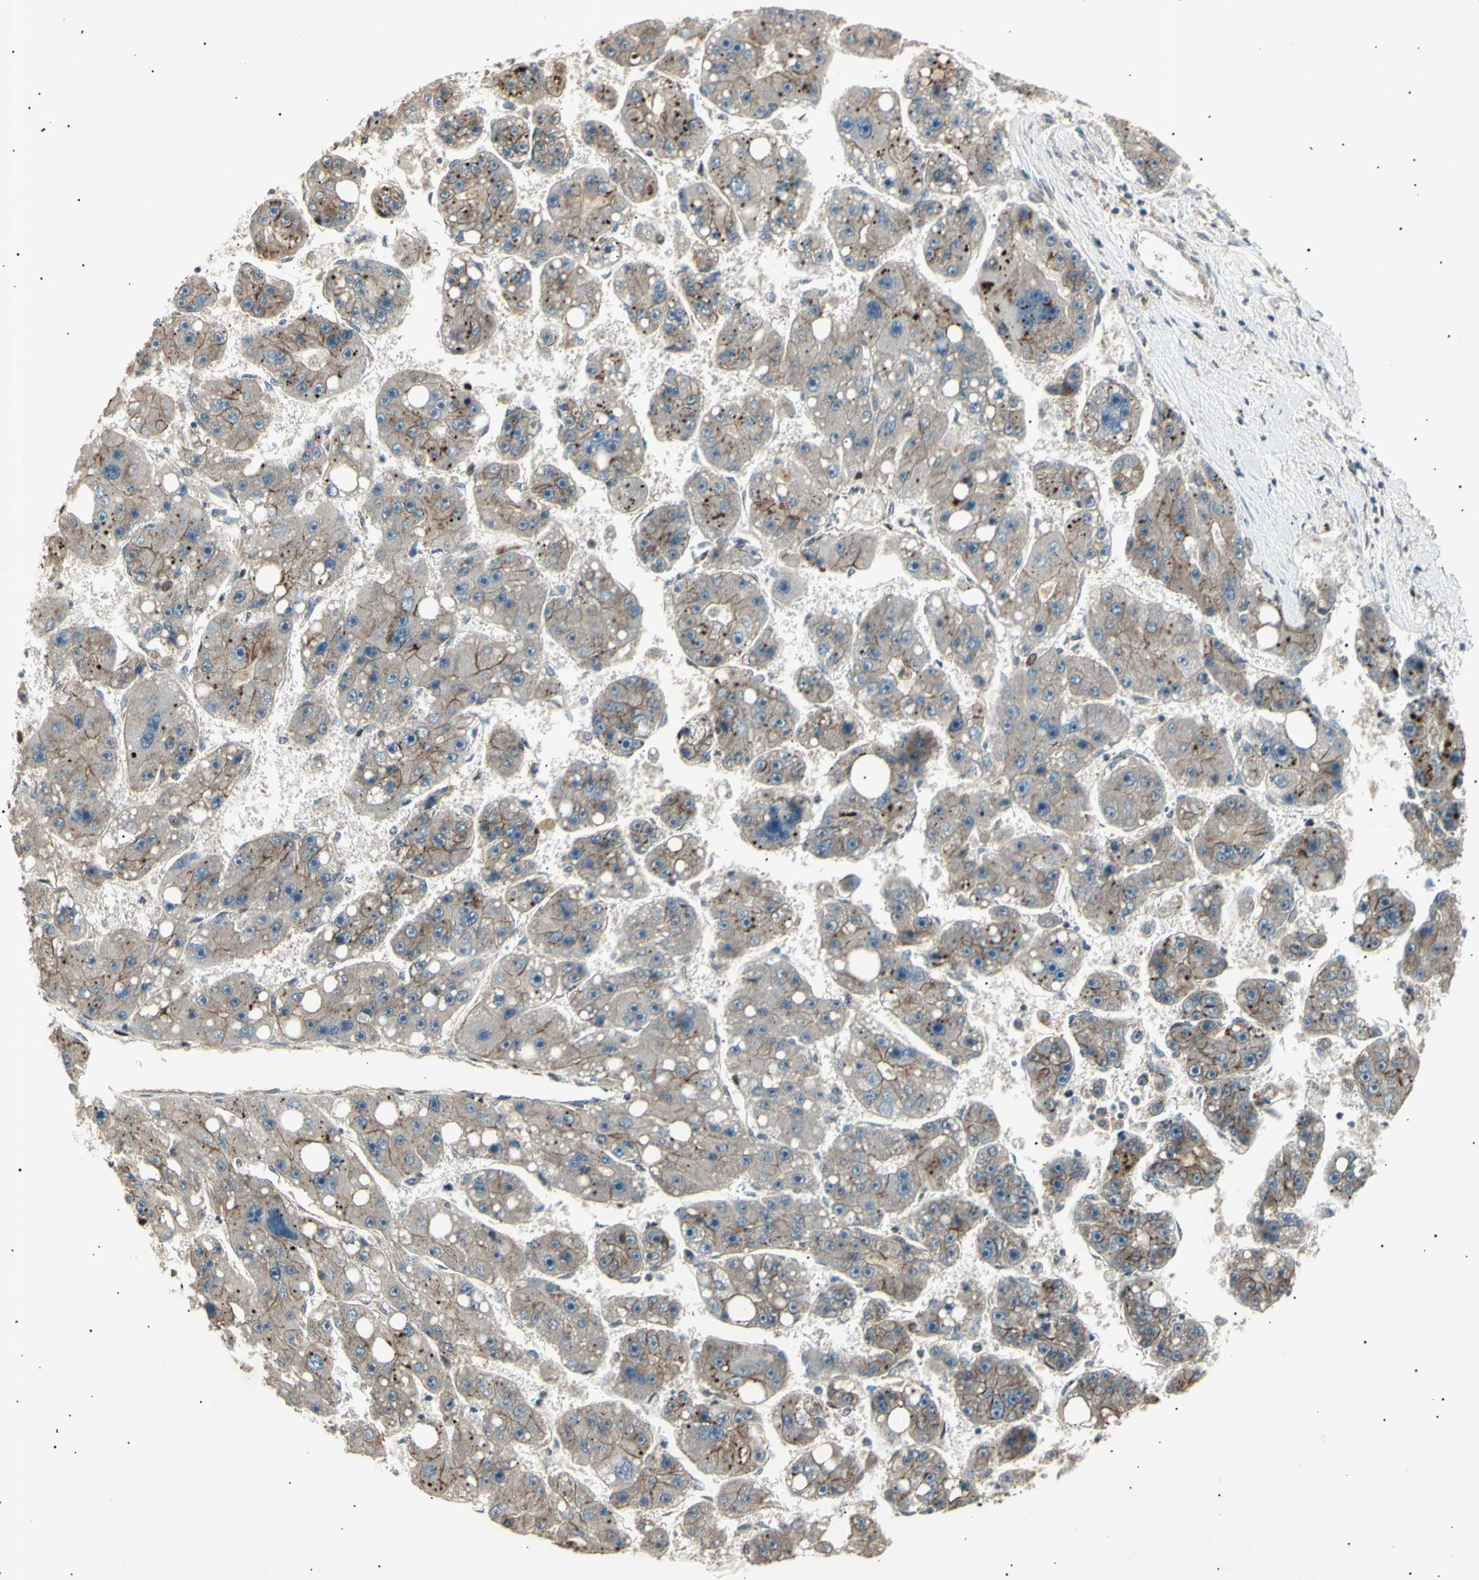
{"staining": {"intensity": "weak", "quantity": "25%-75%", "location": "cytoplasmic/membranous"}, "tissue": "liver cancer", "cell_type": "Tumor cells", "image_type": "cancer", "snomed": [{"axis": "morphology", "description": "Carcinoma, Hepatocellular, NOS"}, {"axis": "topography", "description": "Liver"}], "caption": "Weak cytoplasmic/membranous expression is appreciated in approximately 25%-75% of tumor cells in liver hepatocellular carcinoma.", "gene": "NUAK2", "patient": {"sex": "female", "age": 61}}